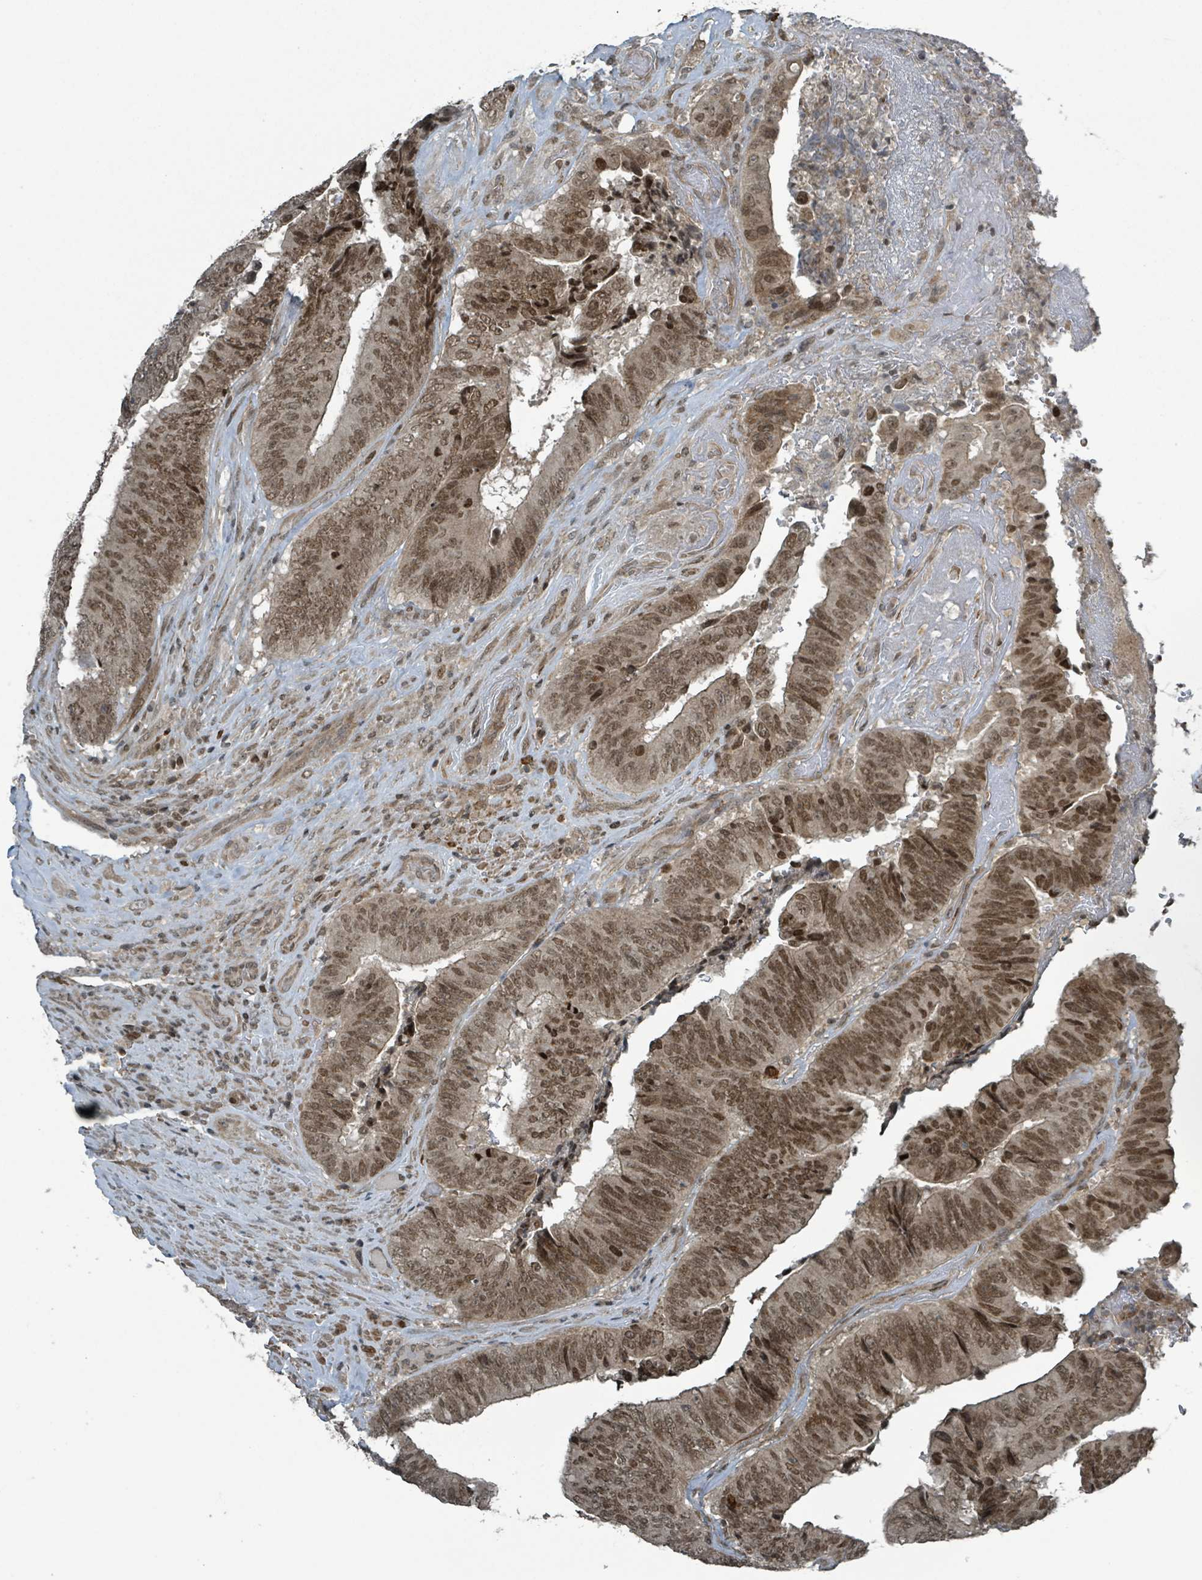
{"staining": {"intensity": "moderate", "quantity": ">75%", "location": "cytoplasmic/membranous,nuclear"}, "tissue": "colorectal cancer", "cell_type": "Tumor cells", "image_type": "cancer", "snomed": [{"axis": "morphology", "description": "Adenocarcinoma, NOS"}, {"axis": "topography", "description": "Rectum"}], "caption": "This photomicrograph exhibits immunohistochemistry (IHC) staining of colorectal cancer, with medium moderate cytoplasmic/membranous and nuclear staining in approximately >75% of tumor cells.", "gene": "PHIP", "patient": {"sex": "male", "age": 72}}